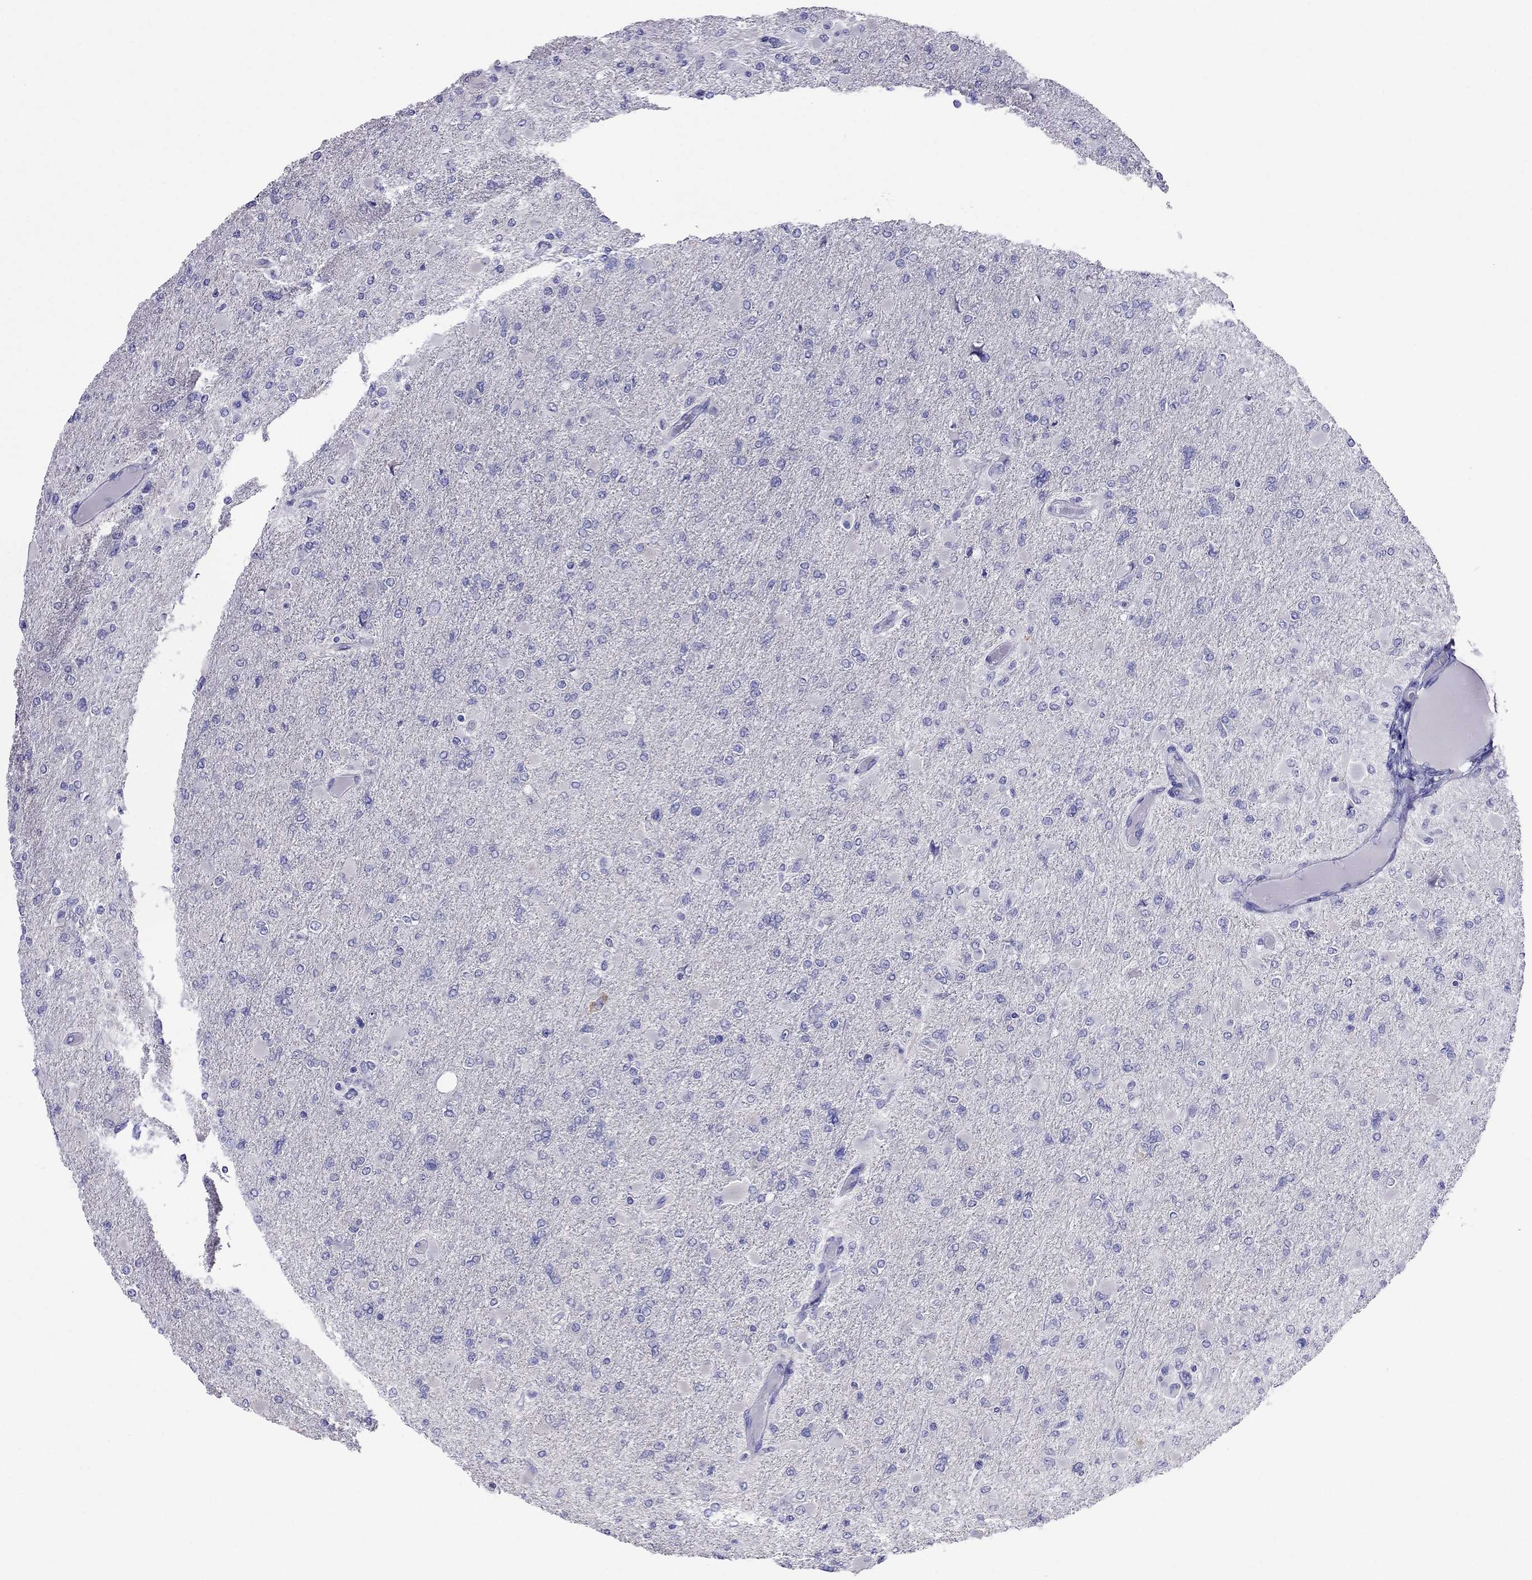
{"staining": {"intensity": "negative", "quantity": "none", "location": "none"}, "tissue": "glioma", "cell_type": "Tumor cells", "image_type": "cancer", "snomed": [{"axis": "morphology", "description": "Glioma, malignant, High grade"}, {"axis": "topography", "description": "Cerebral cortex"}], "caption": "Human malignant high-grade glioma stained for a protein using IHC reveals no expression in tumor cells.", "gene": "PCDHA6", "patient": {"sex": "female", "age": 36}}